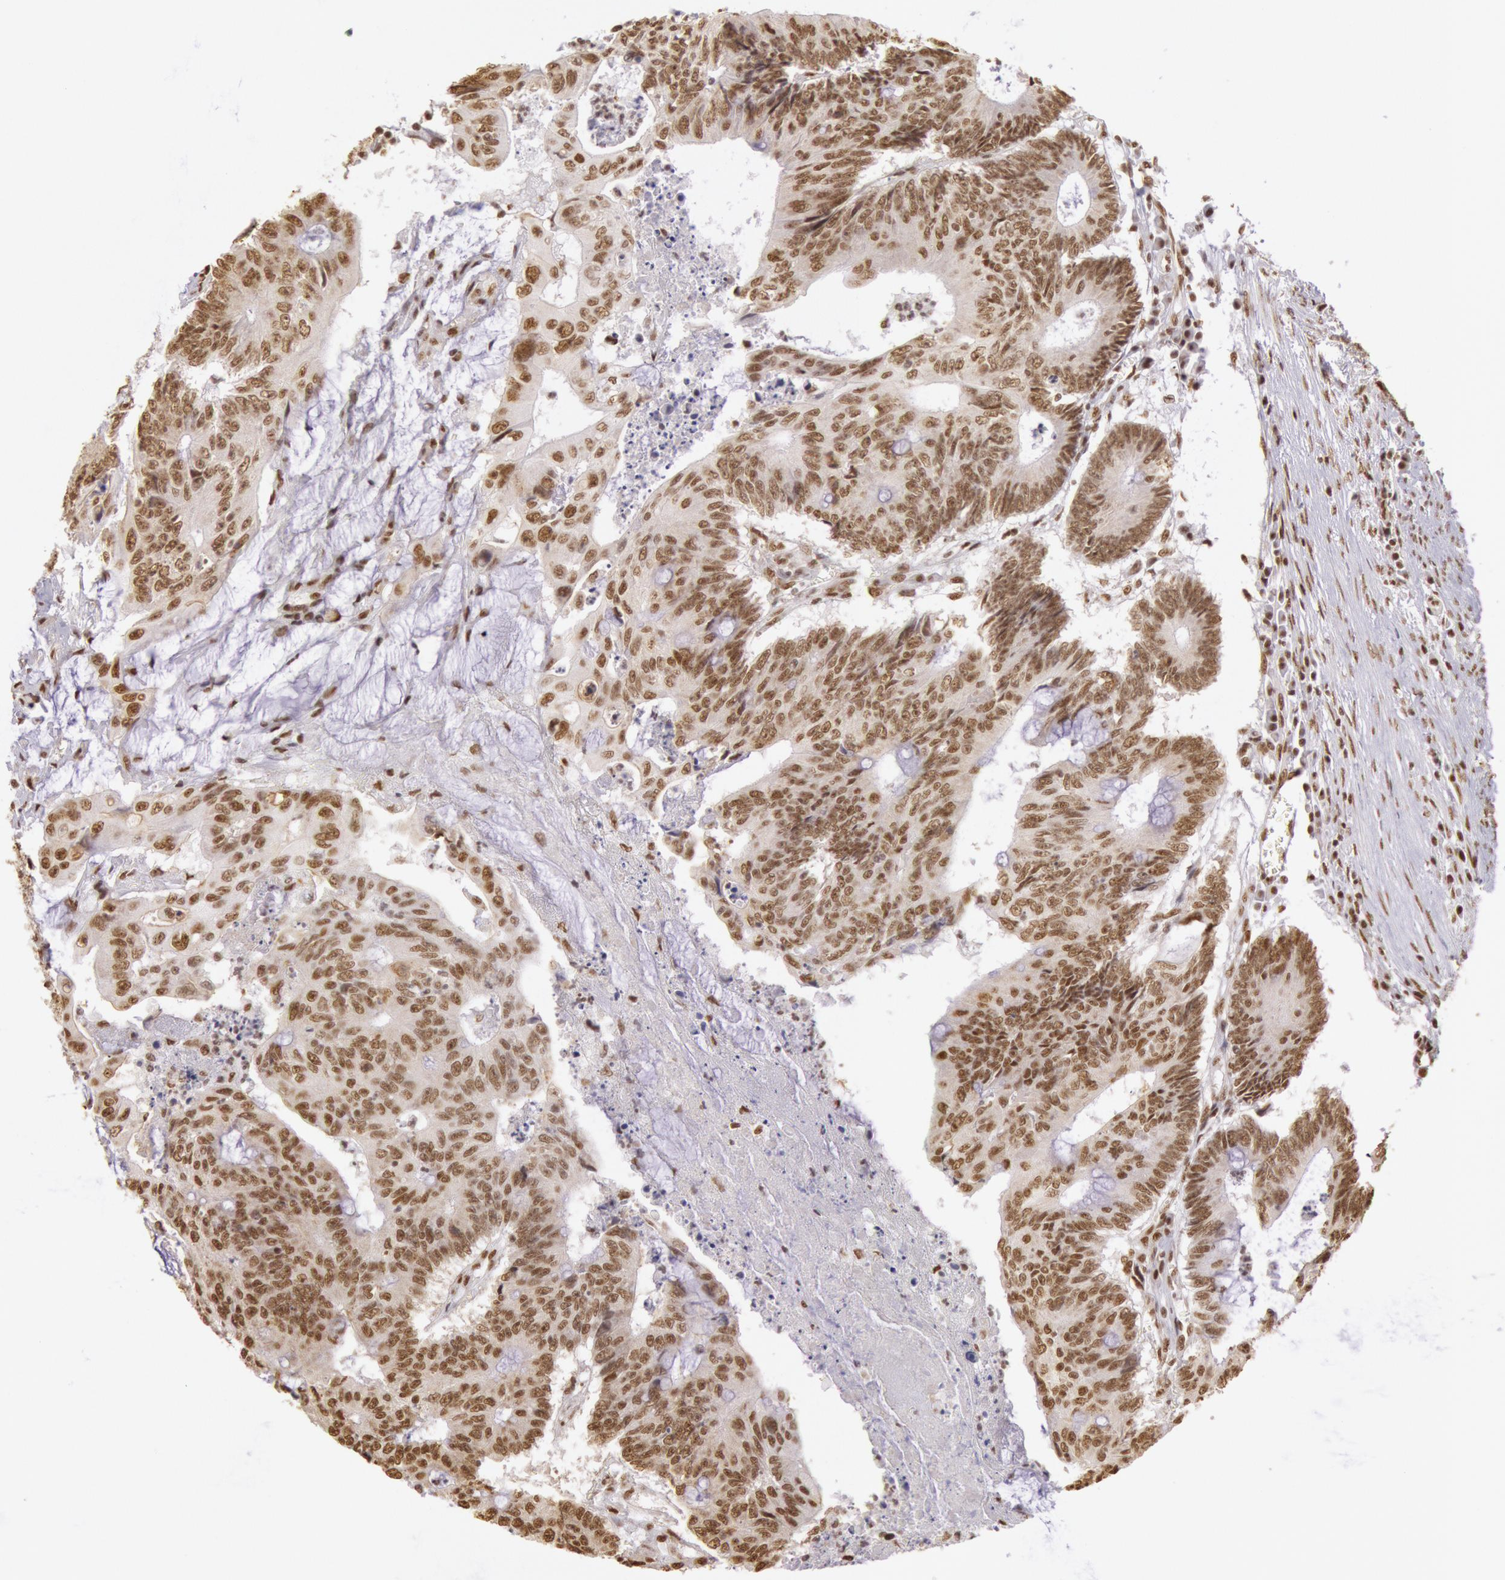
{"staining": {"intensity": "moderate", "quantity": ">75%", "location": "nuclear"}, "tissue": "colorectal cancer", "cell_type": "Tumor cells", "image_type": "cancer", "snomed": [{"axis": "morphology", "description": "Adenocarcinoma, NOS"}, {"axis": "topography", "description": "Colon"}], "caption": "This is a histology image of IHC staining of colorectal adenocarcinoma, which shows moderate staining in the nuclear of tumor cells.", "gene": "HNRNPH2", "patient": {"sex": "male", "age": 65}}